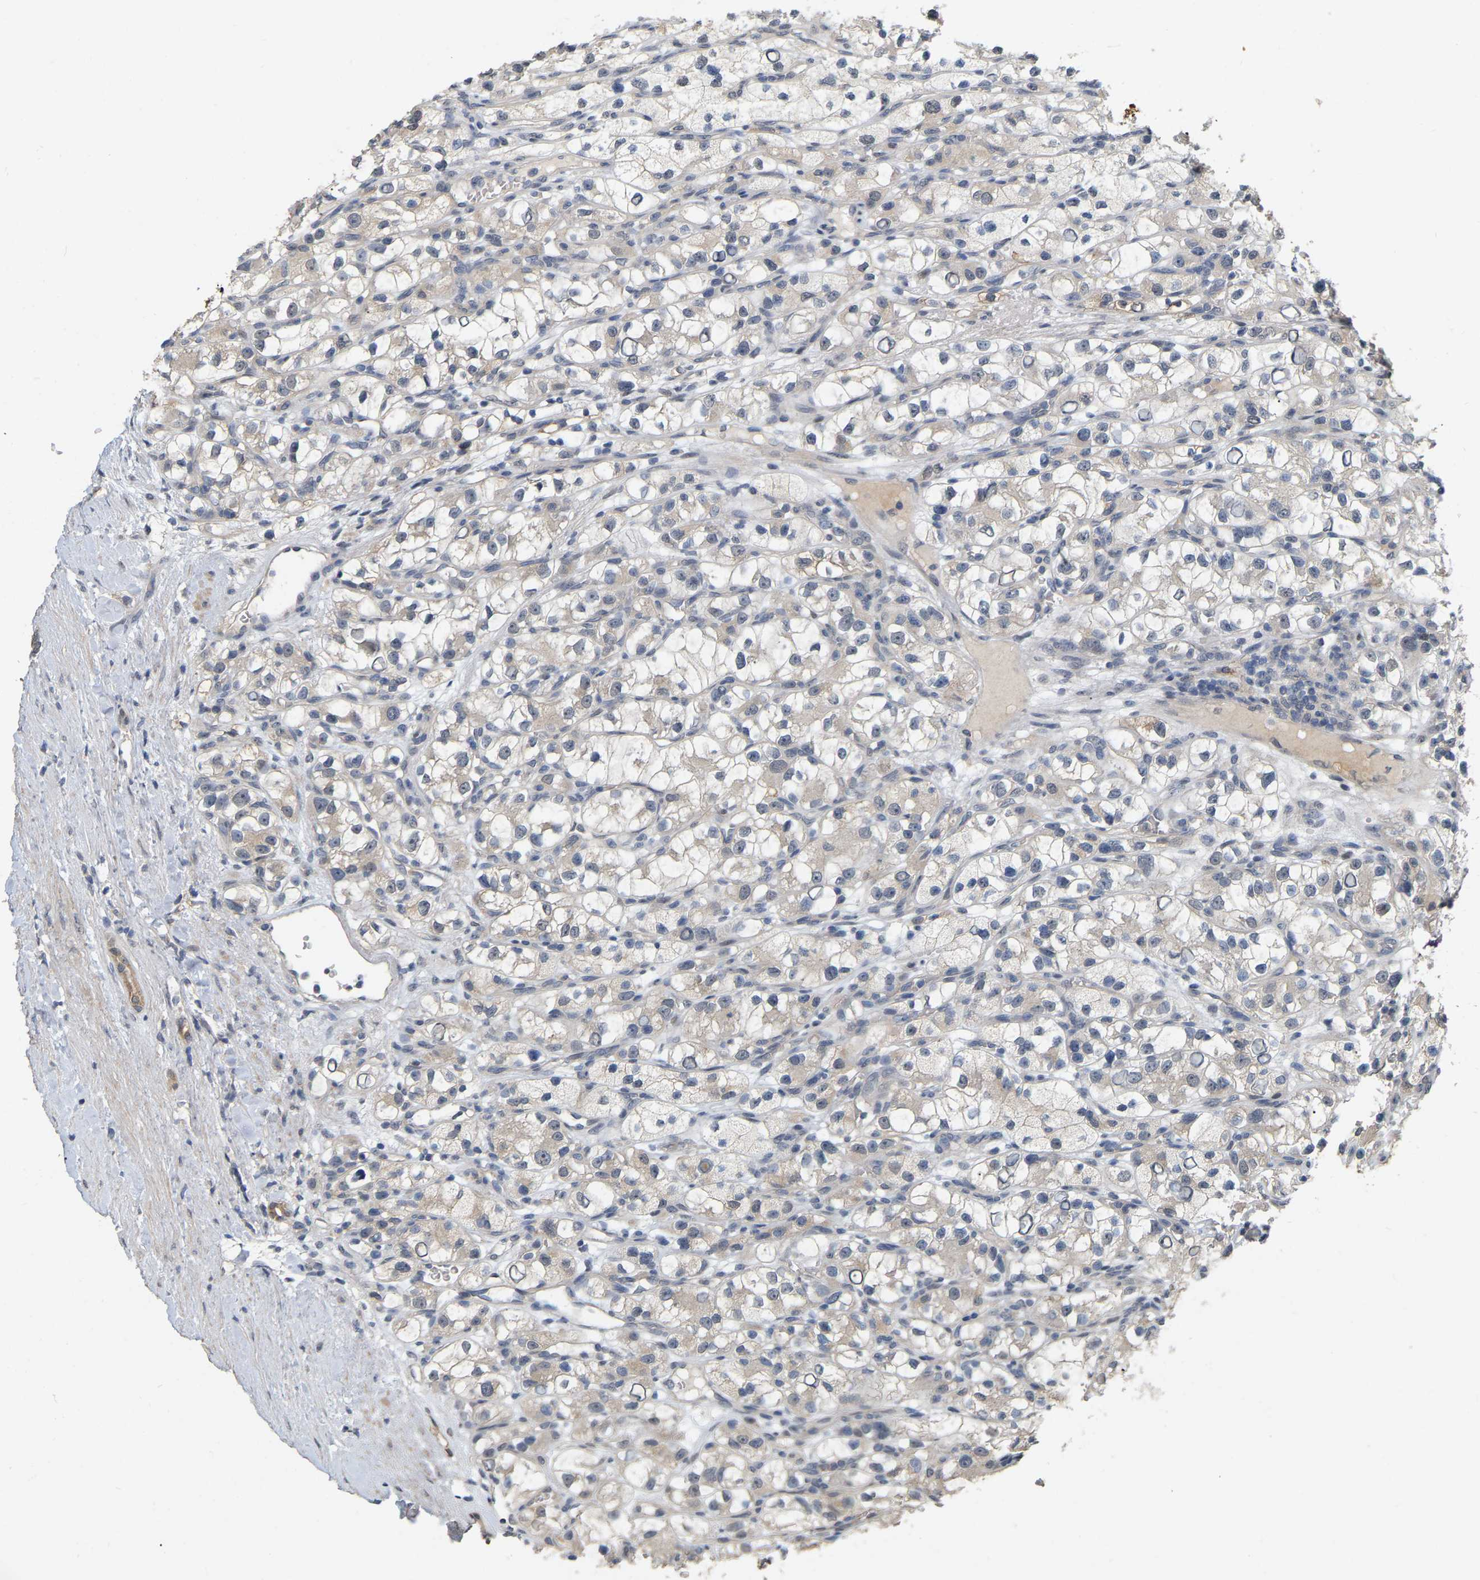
{"staining": {"intensity": "weak", "quantity": "<25%", "location": "cytoplasmic/membranous"}, "tissue": "renal cancer", "cell_type": "Tumor cells", "image_type": "cancer", "snomed": [{"axis": "morphology", "description": "Adenocarcinoma, NOS"}, {"axis": "topography", "description": "Kidney"}], "caption": "IHC image of neoplastic tissue: human renal cancer (adenocarcinoma) stained with DAB reveals no significant protein positivity in tumor cells.", "gene": "RUVBL1", "patient": {"sex": "female", "age": 57}}